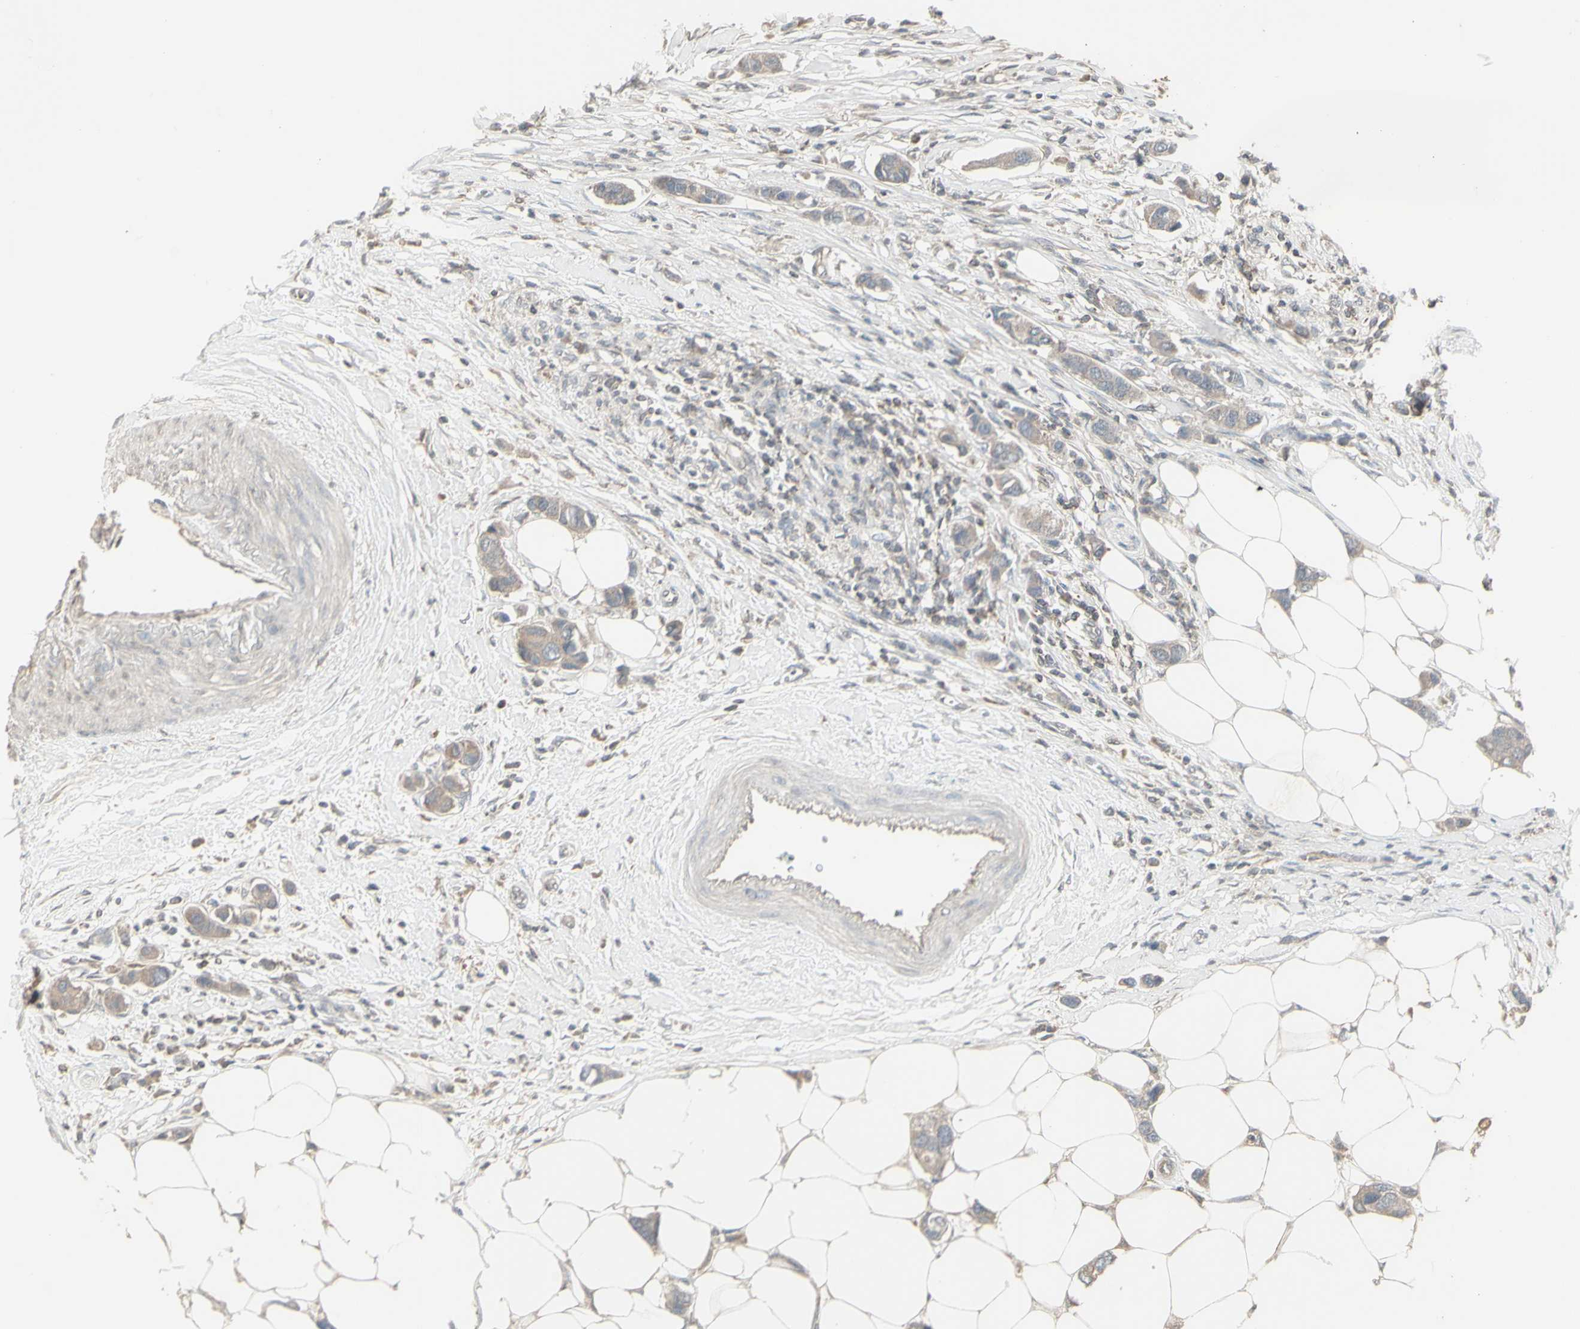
{"staining": {"intensity": "weak", "quantity": "25%-75%", "location": "cytoplasmic/membranous"}, "tissue": "breast cancer", "cell_type": "Tumor cells", "image_type": "cancer", "snomed": [{"axis": "morphology", "description": "Normal tissue, NOS"}, {"axis": "morphology", "description": "Duct carcinoma"}, {"axis": "topography", "description": "Breast"}], "caption": "Immunohistochemical staining of human breast cancer (intraductal carcinoma) reveals low levels of weak cytoplasmic/membranous protein expression in approximately 25%-75% of tumor cells.", "gene": "CSK", "patient": {"sex": "female", "age": 50}}